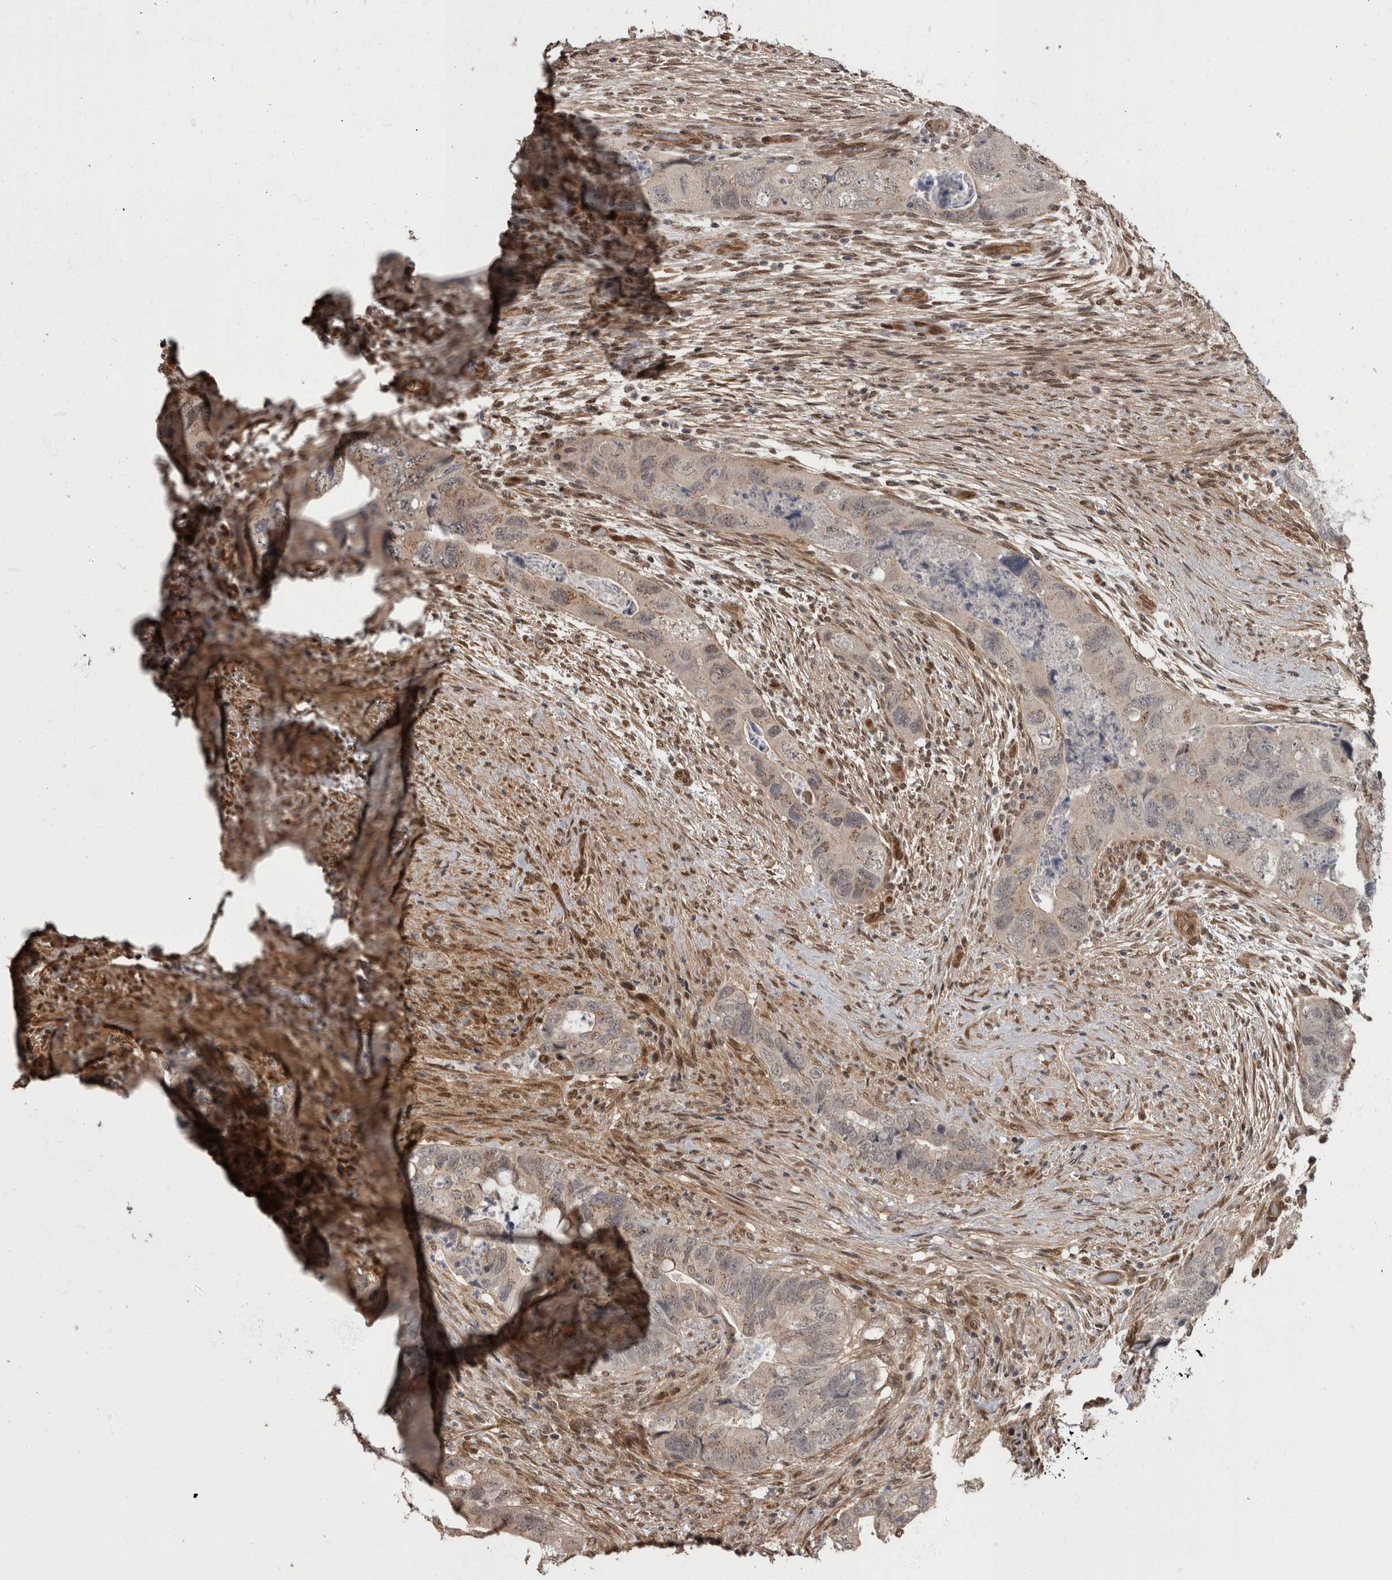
{"staining": {"intensity": "weak", "quantity": "<25%", "location": "cytoplasmic/membranous,nuclear"}, "tissue": "colorectal cancer", "cell_type": "Tumor cells", "image_type": "cancer", "snomed": [{"axis": "morphology", "description": "Adenocarcinoma, NOS"}, {"axis": "topography", "description": "Rectum"}], "caption": "The micrograph displays no significant expression in tumor cells of colorectal cancer (adenocarcinoma).", "gene": "AKT3", "patient": {"sex": "male", "age": 63}}